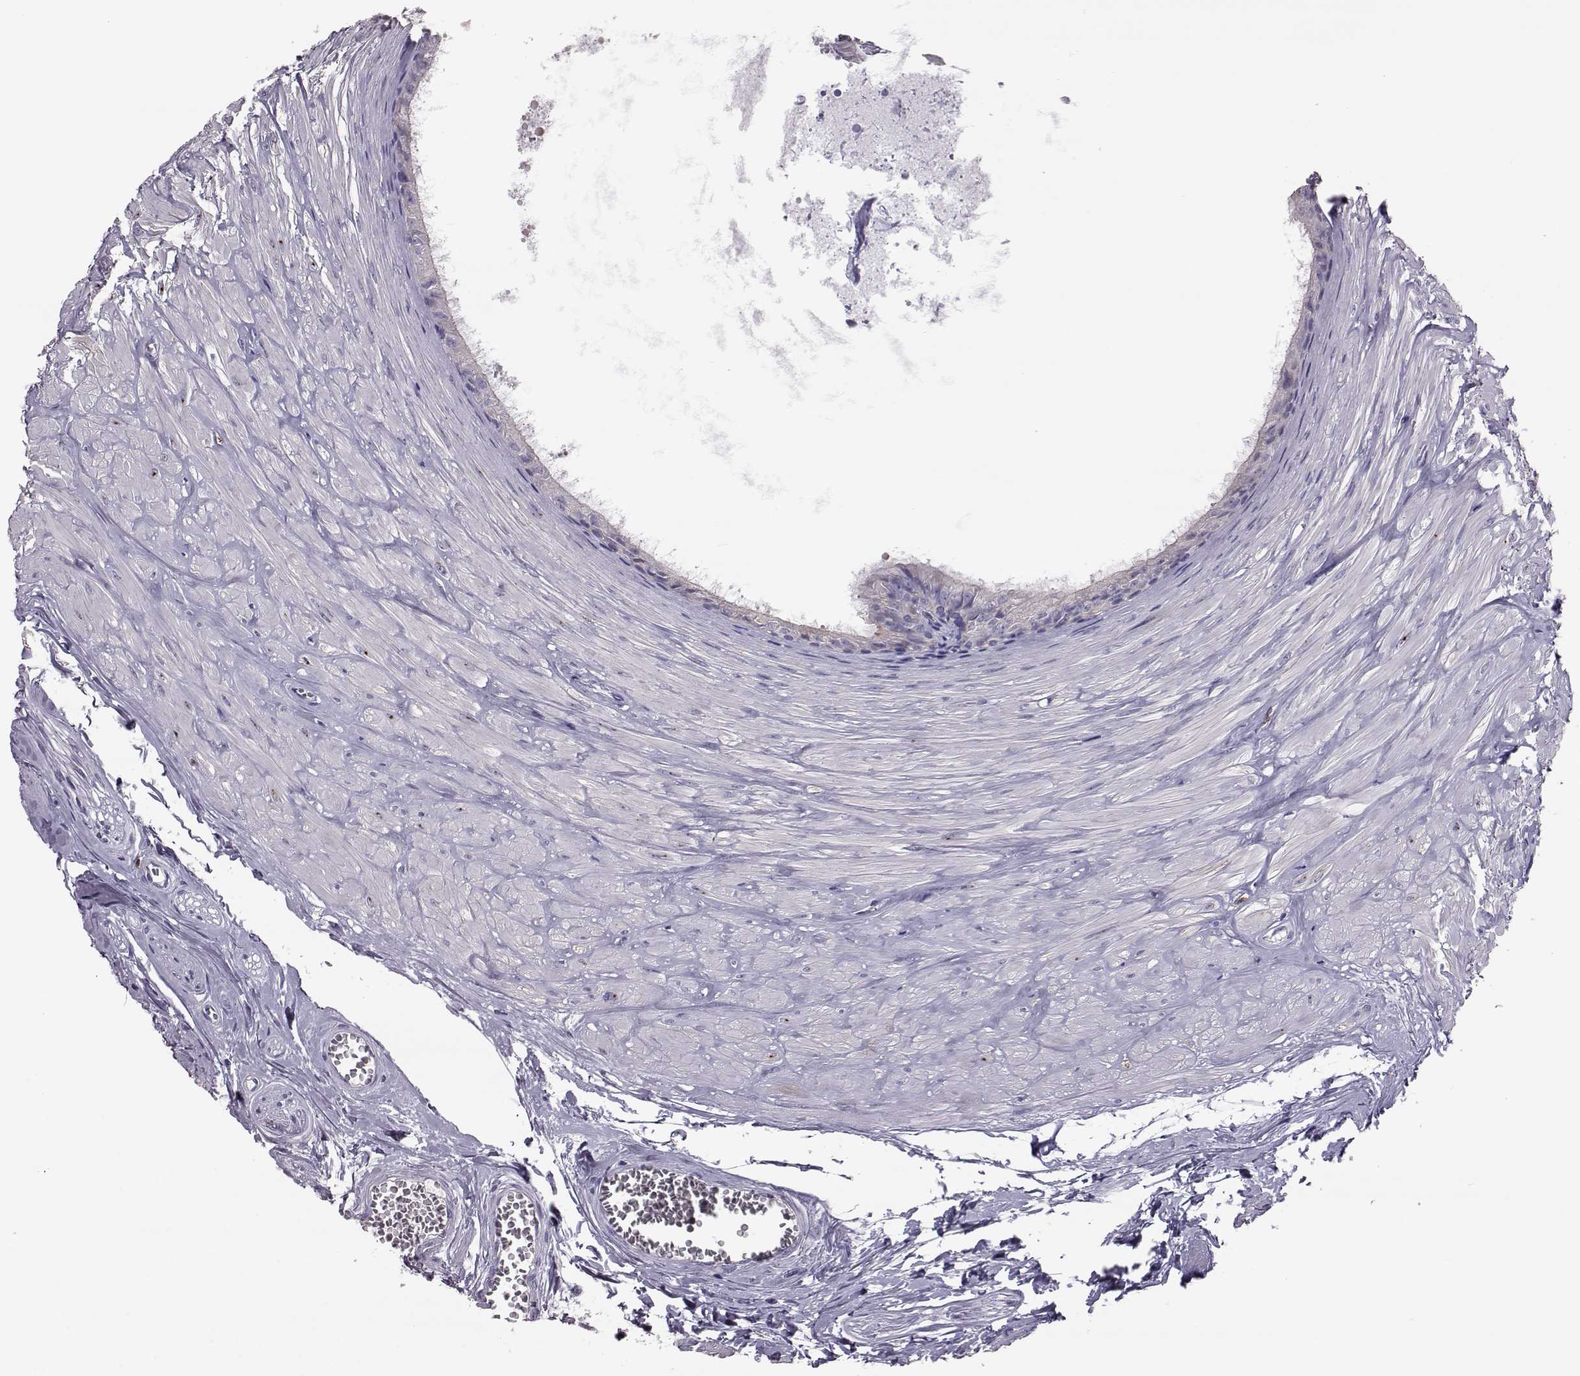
{"staining": {"intensity": "negative", "quantity": "none", "location": "none"}, "tissue": "epididymis", "cell_type": "Glandular cells", "image_type": "normal", "snomed": [{"axis": "morphology", "description": "Normal tissue, NOS"}, {"axis": "topography", "description": "Epididymis"}], "caption": "An image of human epididymis is negative for staining in glandular cells. (DAB IHC with hematoxylin counter stain).", "gene": "ADGRG5", "patient": {"sex": "male", "age": 37}}